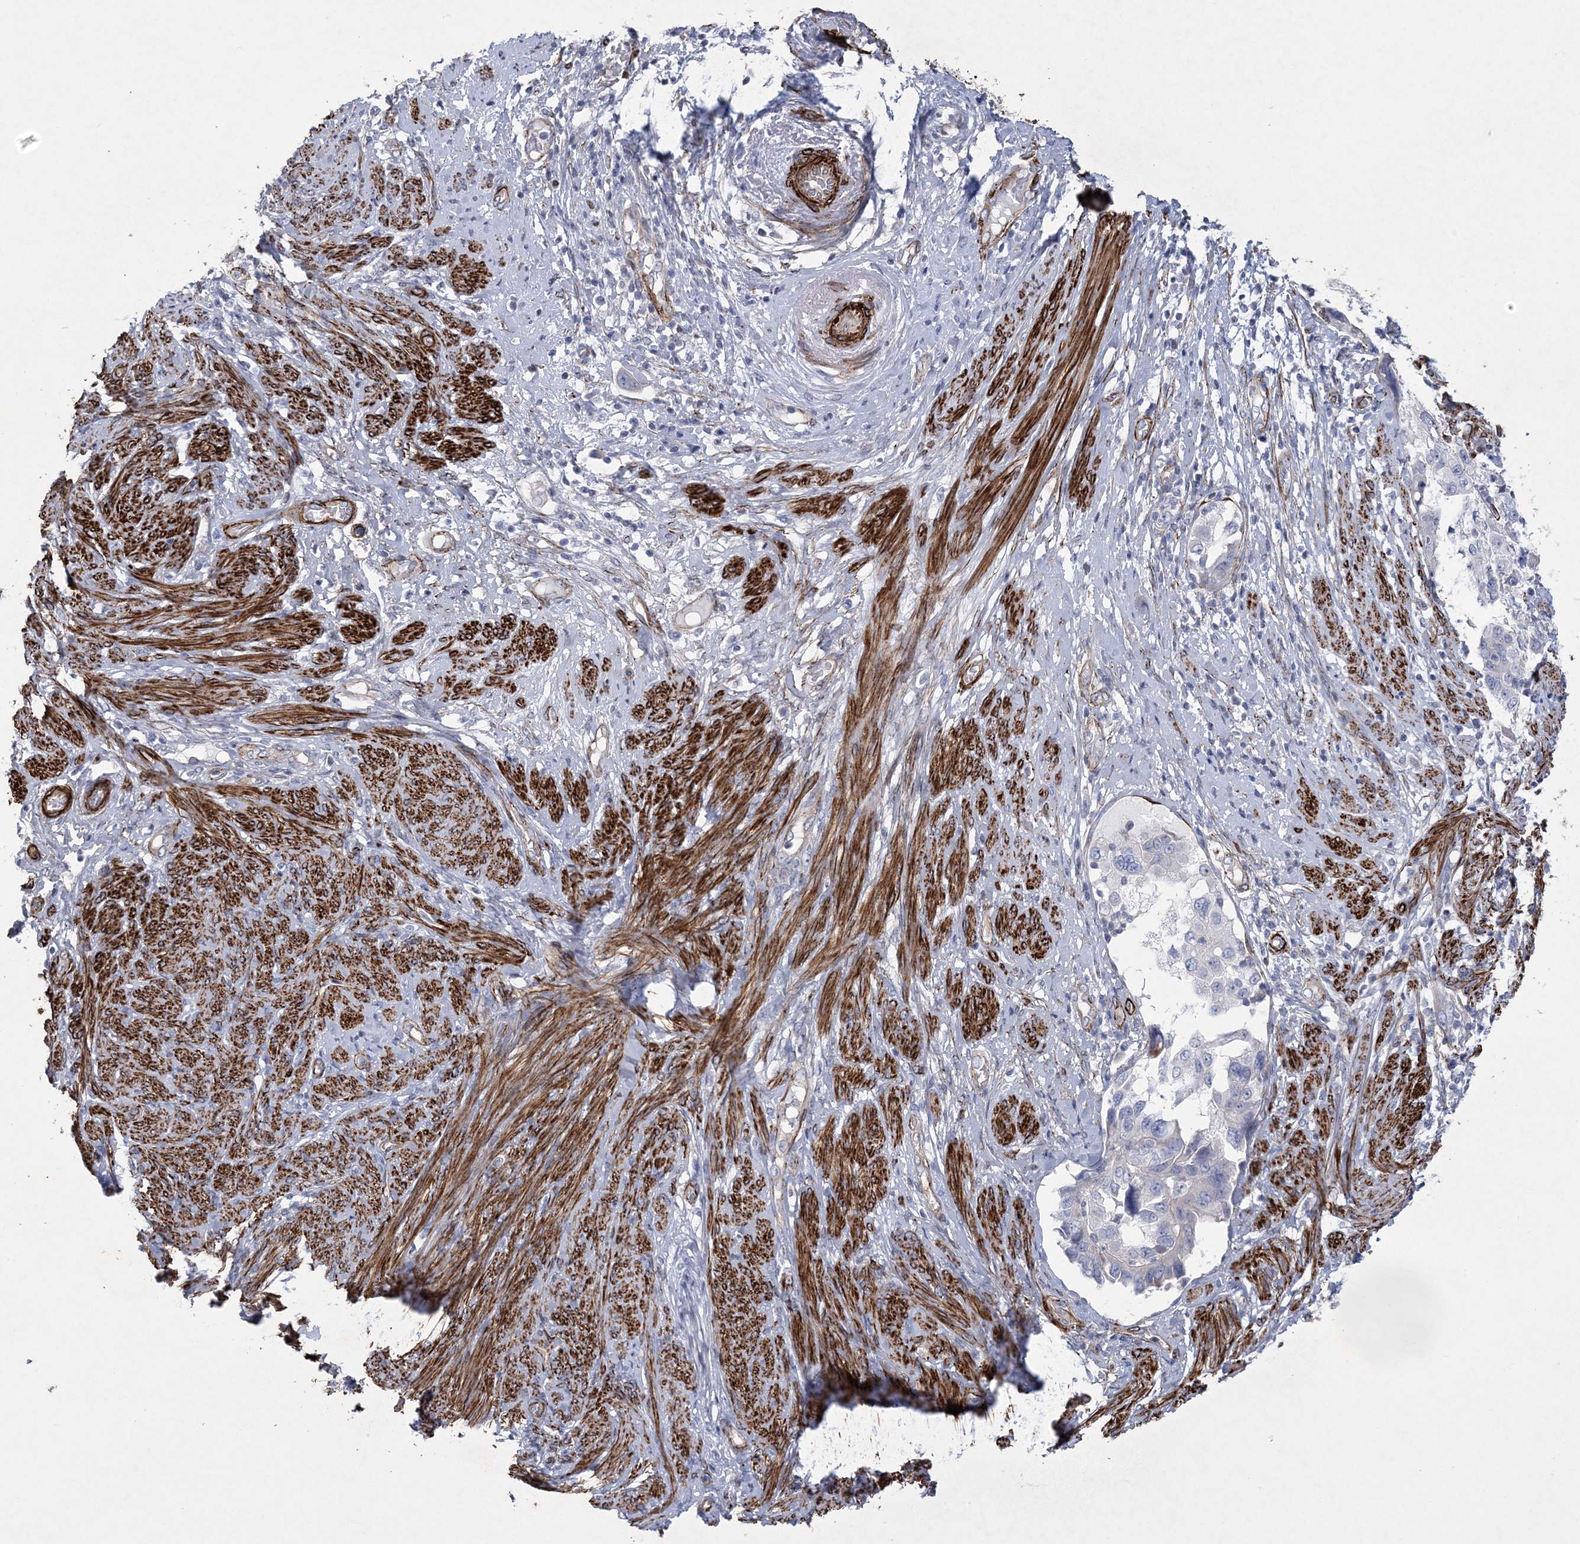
{"staining": {"intensity": "negative", "quantity": "none", "location": "none"}, "tissue": "endometrial cancer", "cell_type": "Tumor cells", "image_type": "cancer", "snomed": [{"axis": "morphology", "description": "Adenocarcinoma, NOS"}, {"axis": "topography", "description": "Endometrium"}], "caption": "This is a histopathology image of immunohistochemistry (IHC) staining of endometrial cancer (adenocarcinoma), which shows no staining in tumor cells.", "gene": "ARSJ", "patient": {"sex": "female", "age": 85}}